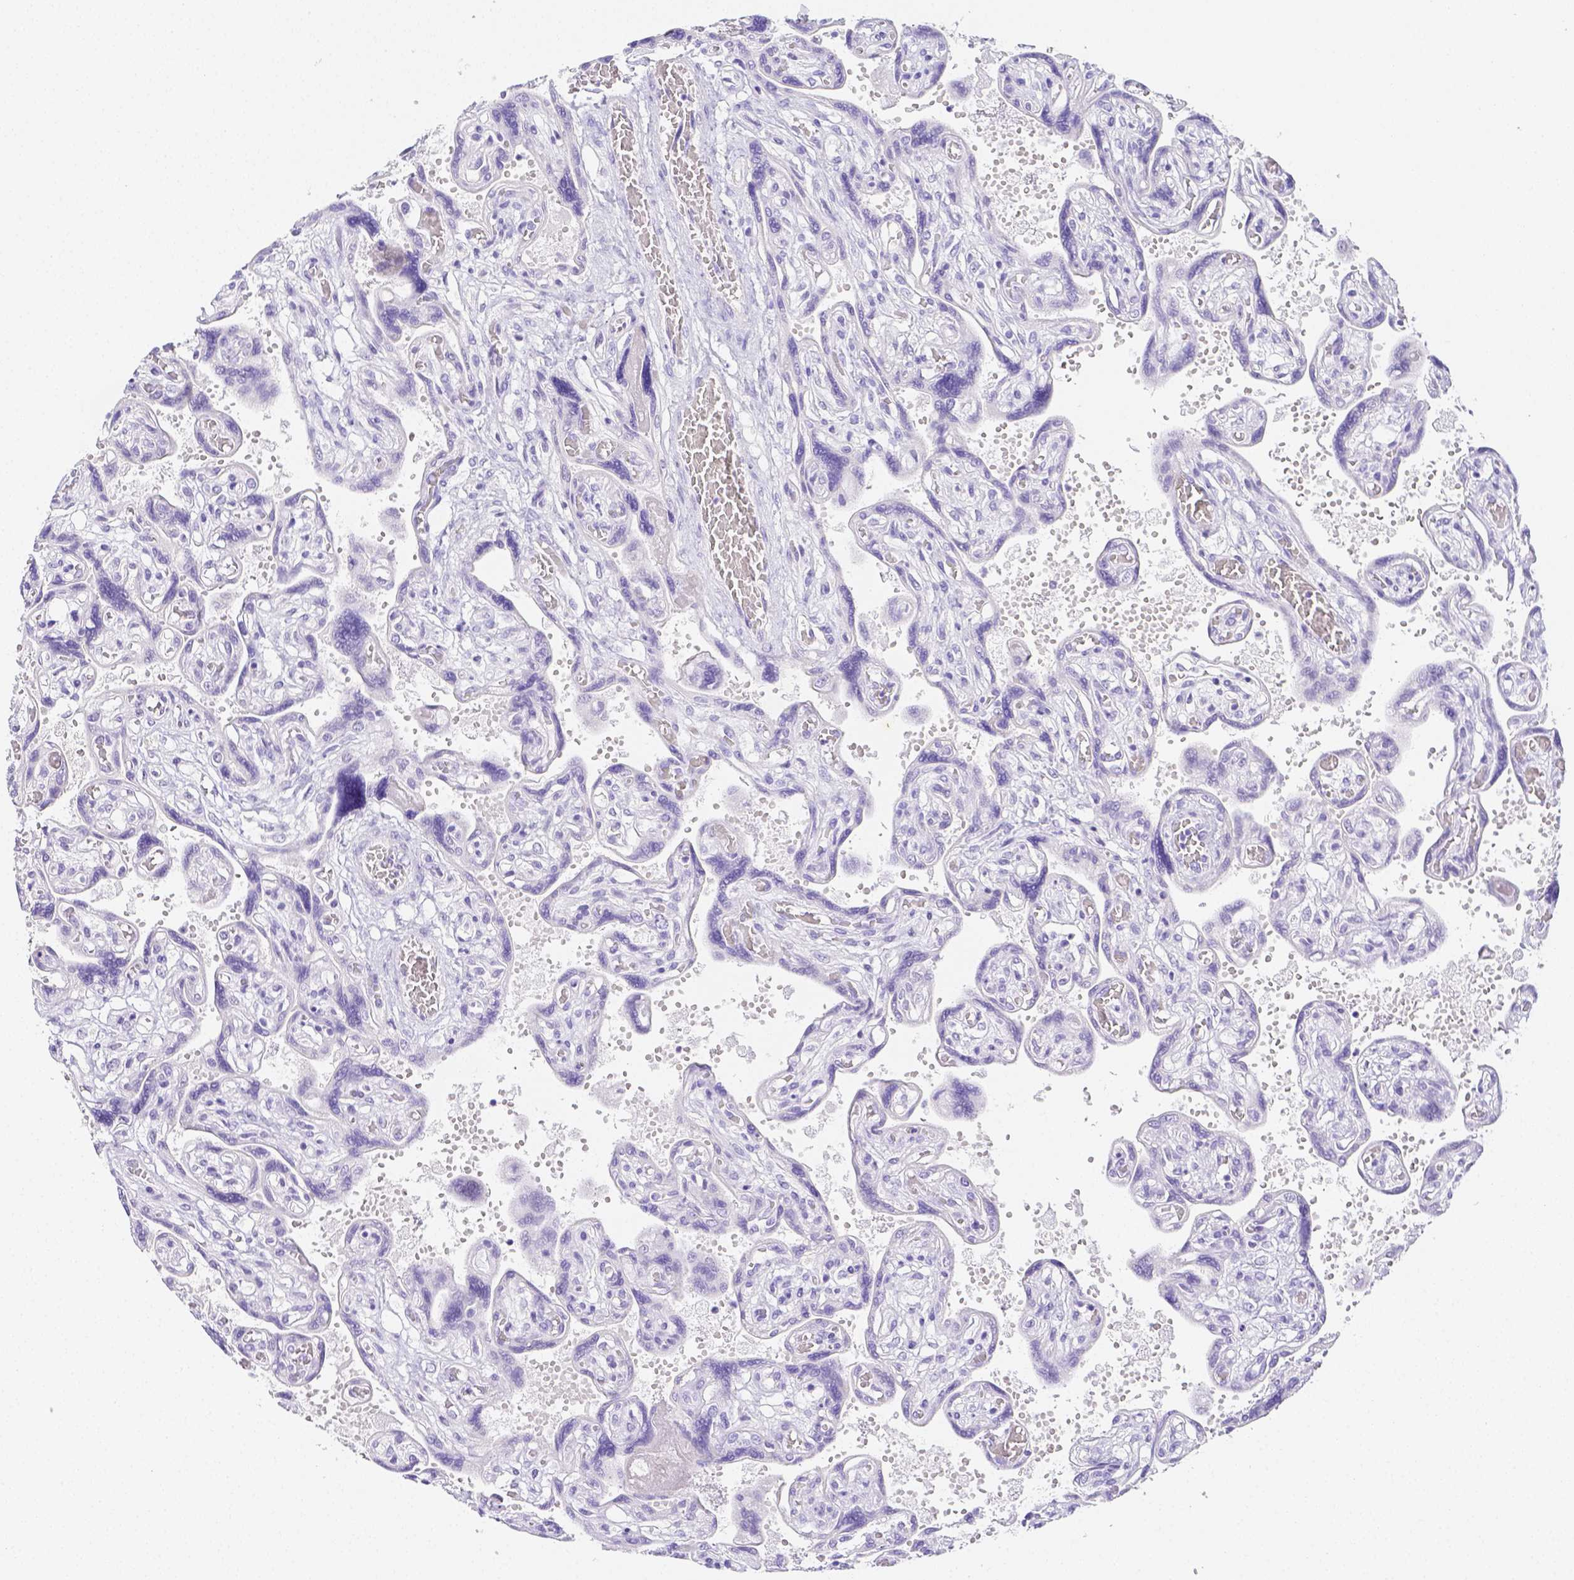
{"staining": {"intensity": "negative", "quantity": "none", "location": "none"}, "tissue": "placenta", "cell_type": "Decidual cells", "image_type": "normal", "snomed": [{"axis": "morphology", "description": "Normal tissue, NOS"}, {"axis": "topography", "description": "Placenta"}], "caption": "This is an IHC histopathology image of benign human placenta. There is no staining in decidual cells.", "gene": "ARHGAP36", "patient": {"sex": "female", "age": 32}}